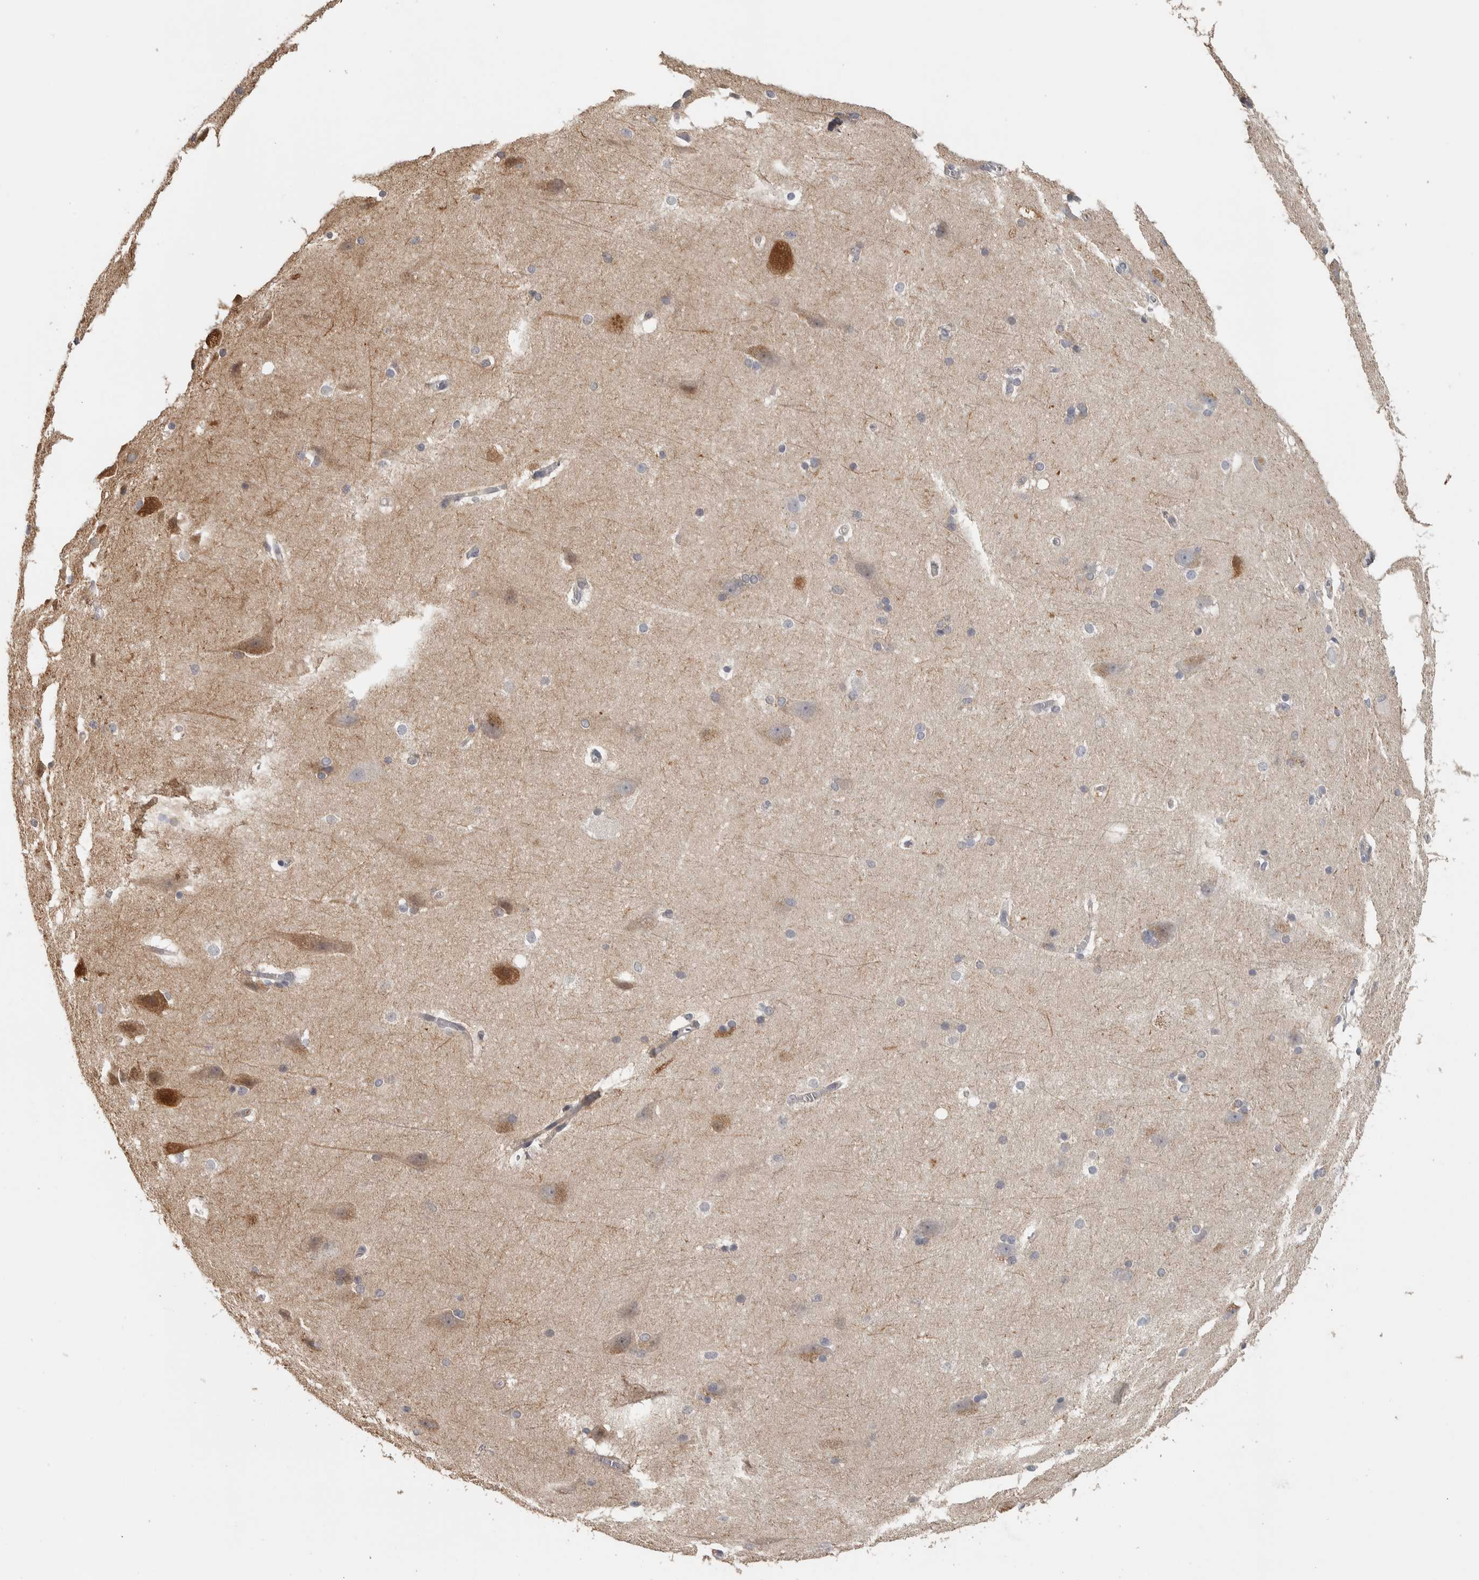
{"staining": {"intensity": "negative", "quantity": "none", "location": "none"}, "tissue": "cerebral cortex", "cell_type": "Endothelial cells", "image_type": "normal", "snomed": [{"axis": "morphology", "description": "Normal tissue, NOS"}, {"axis": "topography", "description": "Cerebral cortex"}, {"axis": "topography", "description": "Hippocampus"}], "caption": "This micrograph is of benign cerebral cortex stained with IHC to label a protein in brown with the nuclei are counter-stained blue. There is no expression in endothelial cells.", "gene": "NECAB1", "patient": {"sex": "female", "age": 19}}